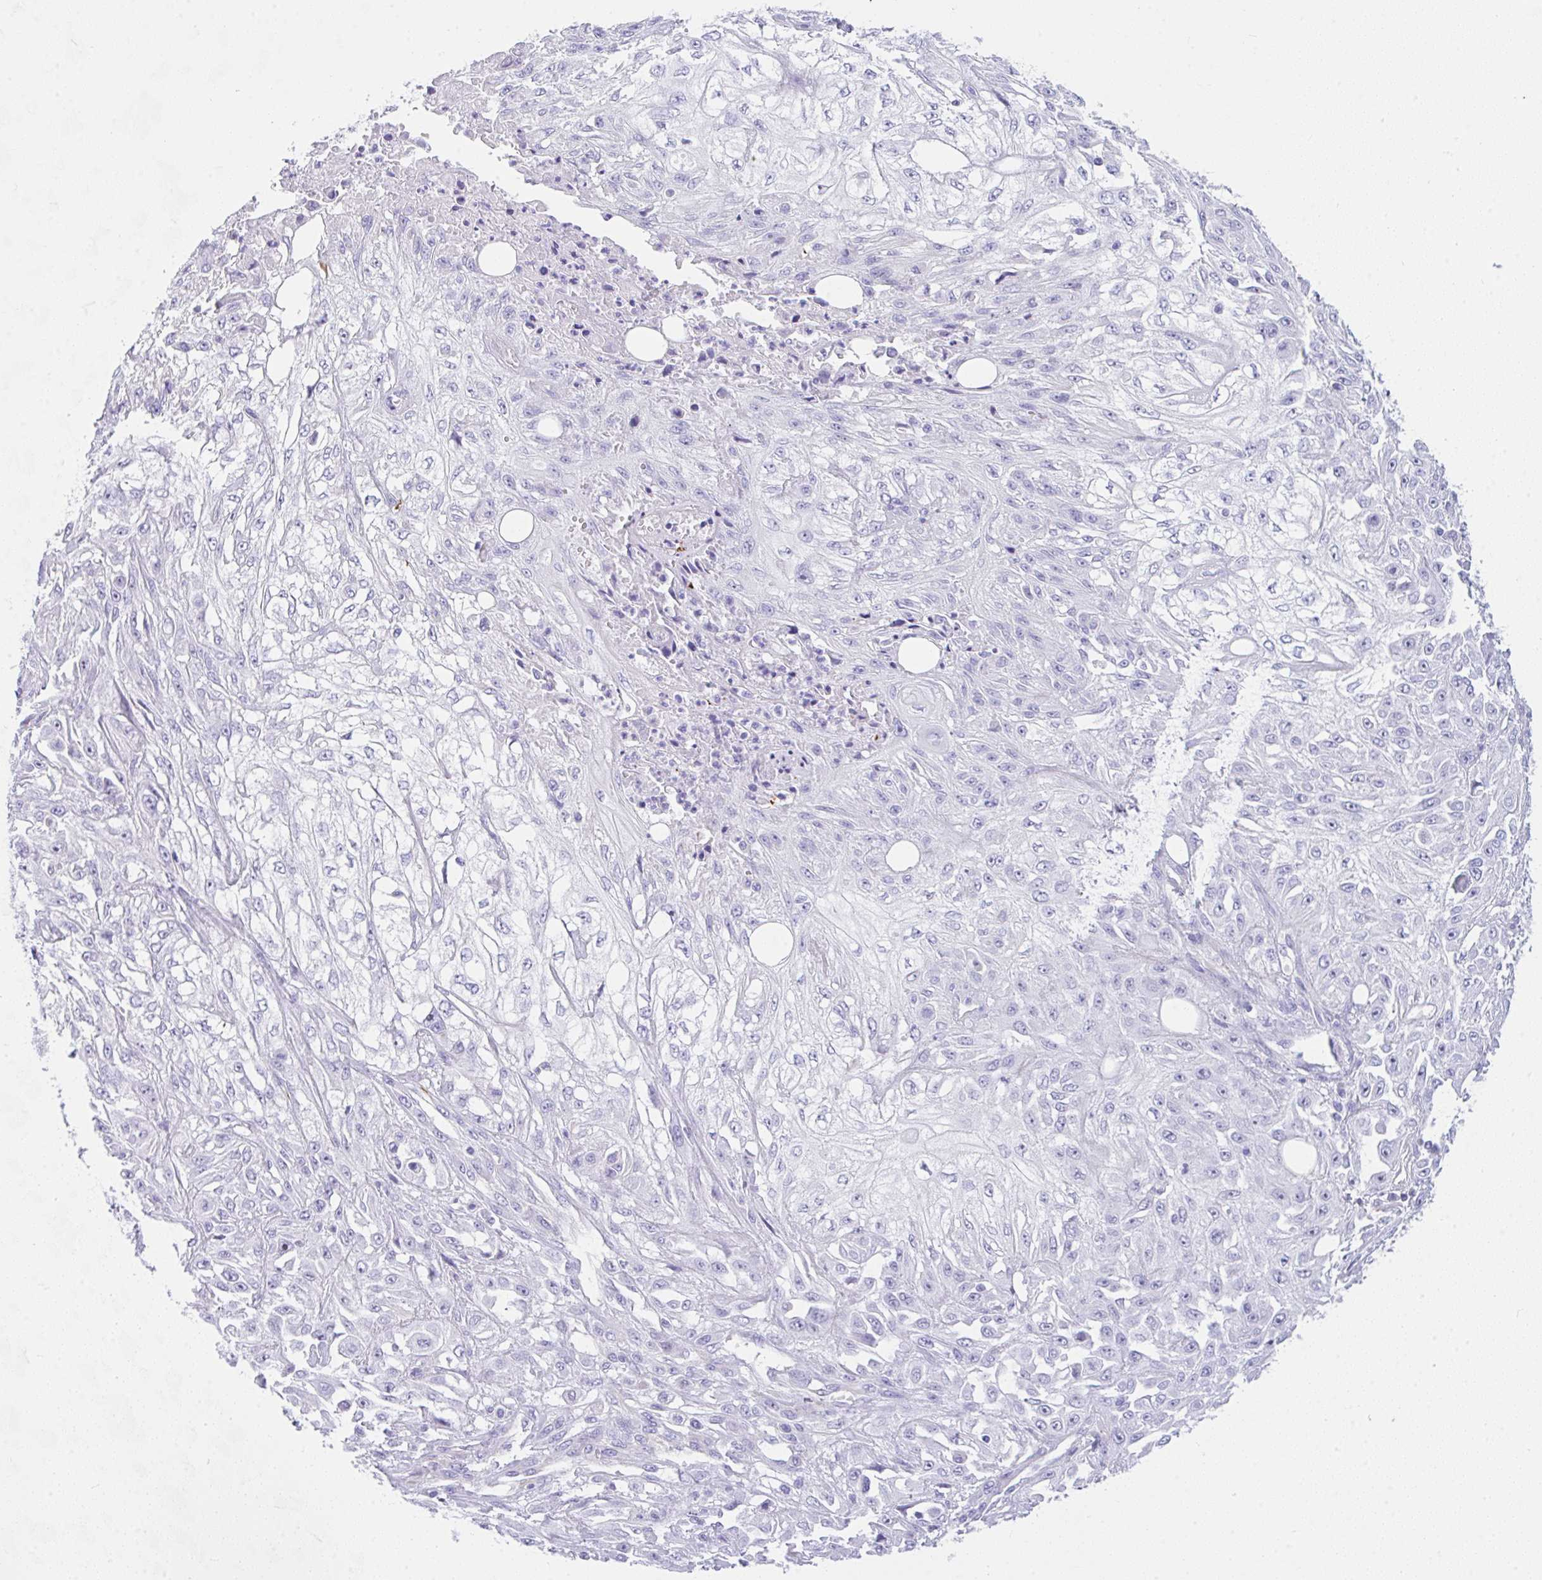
{"staining": {"intensity": "negative", "quantity": "none", "location": "none"}, "tissue": "skin cancer", "cell_type": "Tumor cells", "image_type": "cancer", "snomed": [{"axis": "morphology", "description": "Squamous cell carcinoma, NOS"}, {"axis": "morphology", "description": "Squamous cell carcinoma, metastatic, NOS"}, {"axis": "topography", "description": "Skin"}, {"axis": "topography", "description": "Lymph node"}], "caption": "Protein analysis of skin squamous cell carcinoma shows no significant staining in tumor cells.", "gene": "NDUFAF8", "patient": {"sex": "male", "age": 75}}